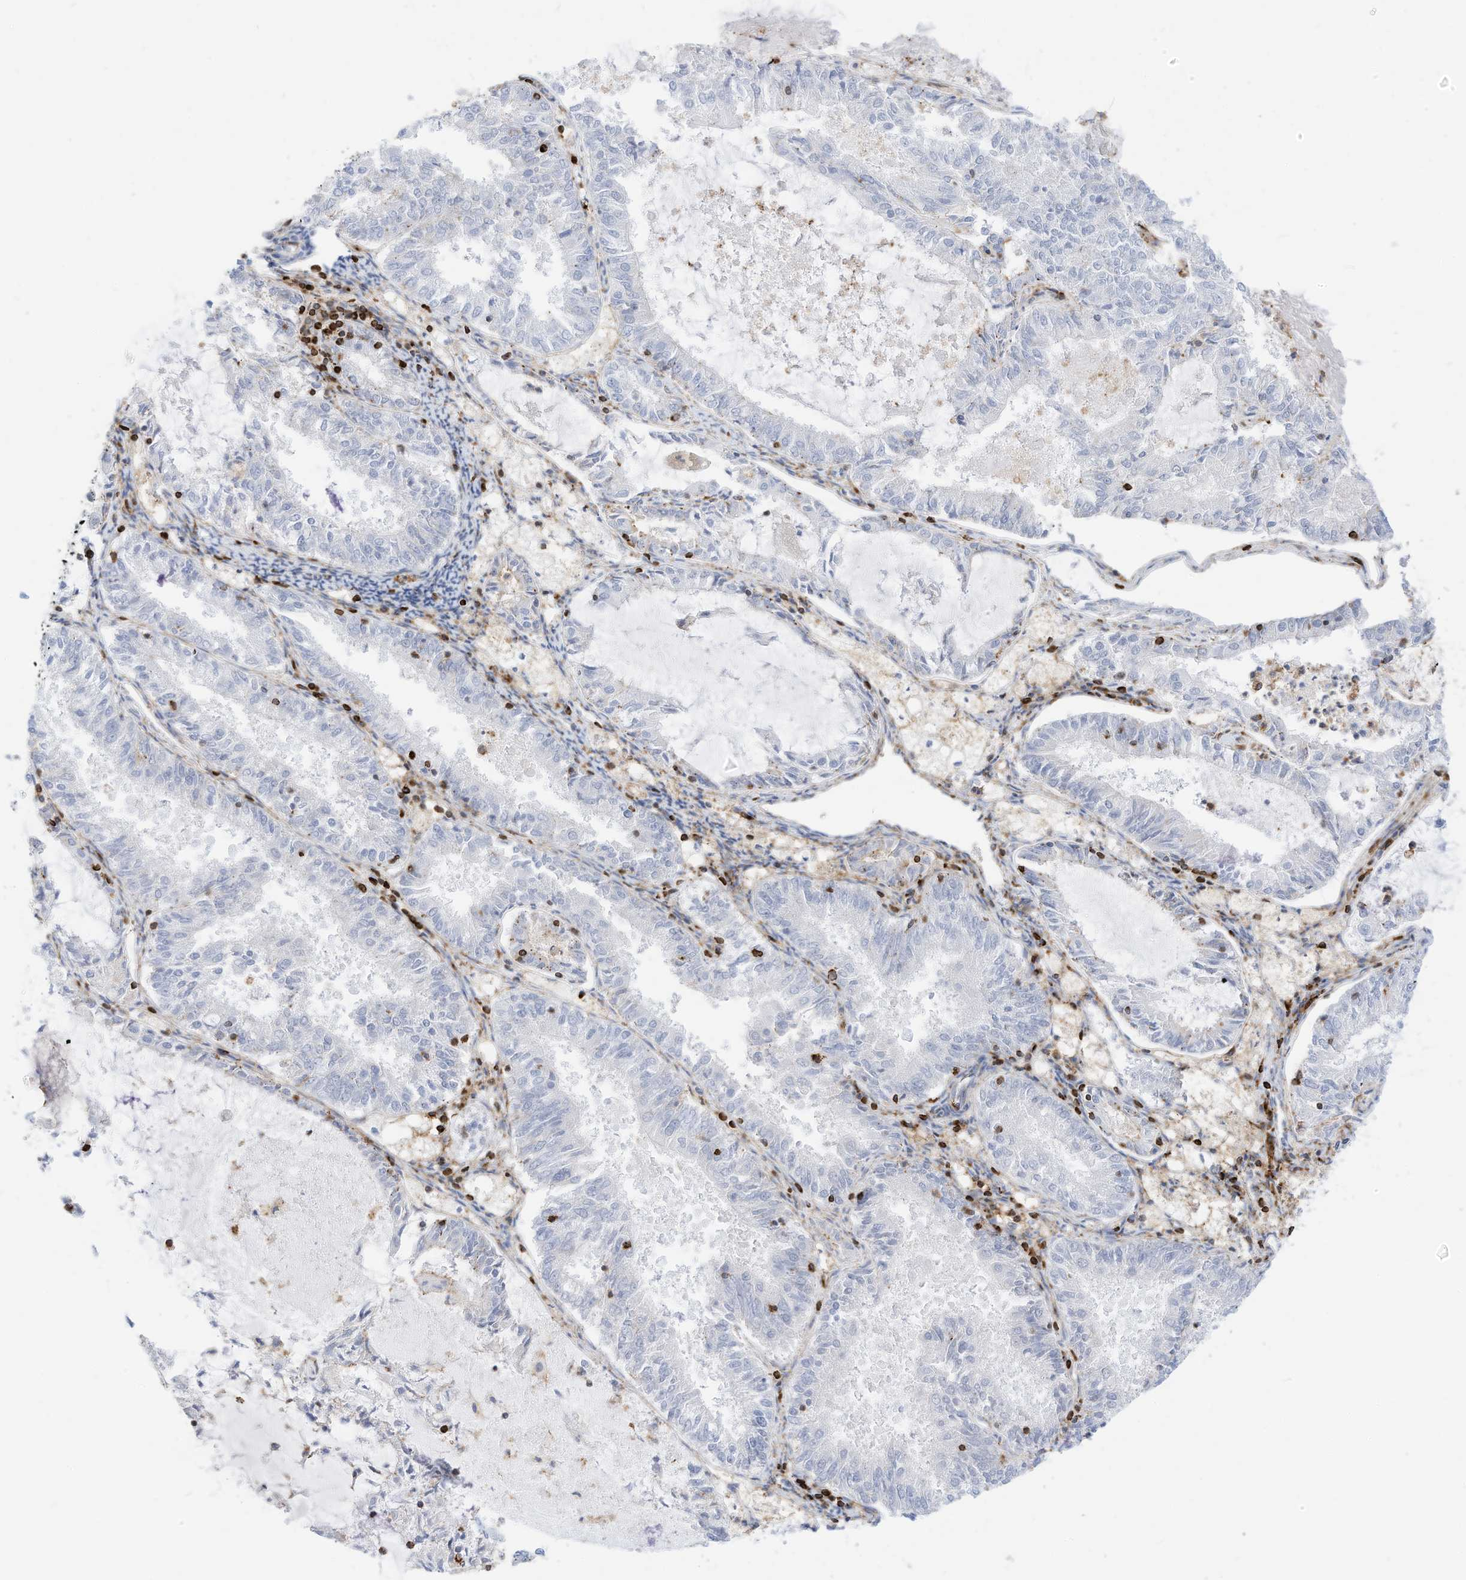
{"staining": {"intensity": "negative", "quantity": "none", "location": "none"}, "tissue": "endometrial cancer", "cell_type": "Tumor cells", "image_type": "cancer", "snomed": [{"axis": "morphology", "description": "Adenocarcinoma, NOS"}, {"axis": "topography", "description": "Endometrium"}], "caption": "There is no significant positivity in tumor cells of adenocarcinoma (endometrial).", "gene": "TXNDC9", "patient": {"sex": "female", "age": 57}}